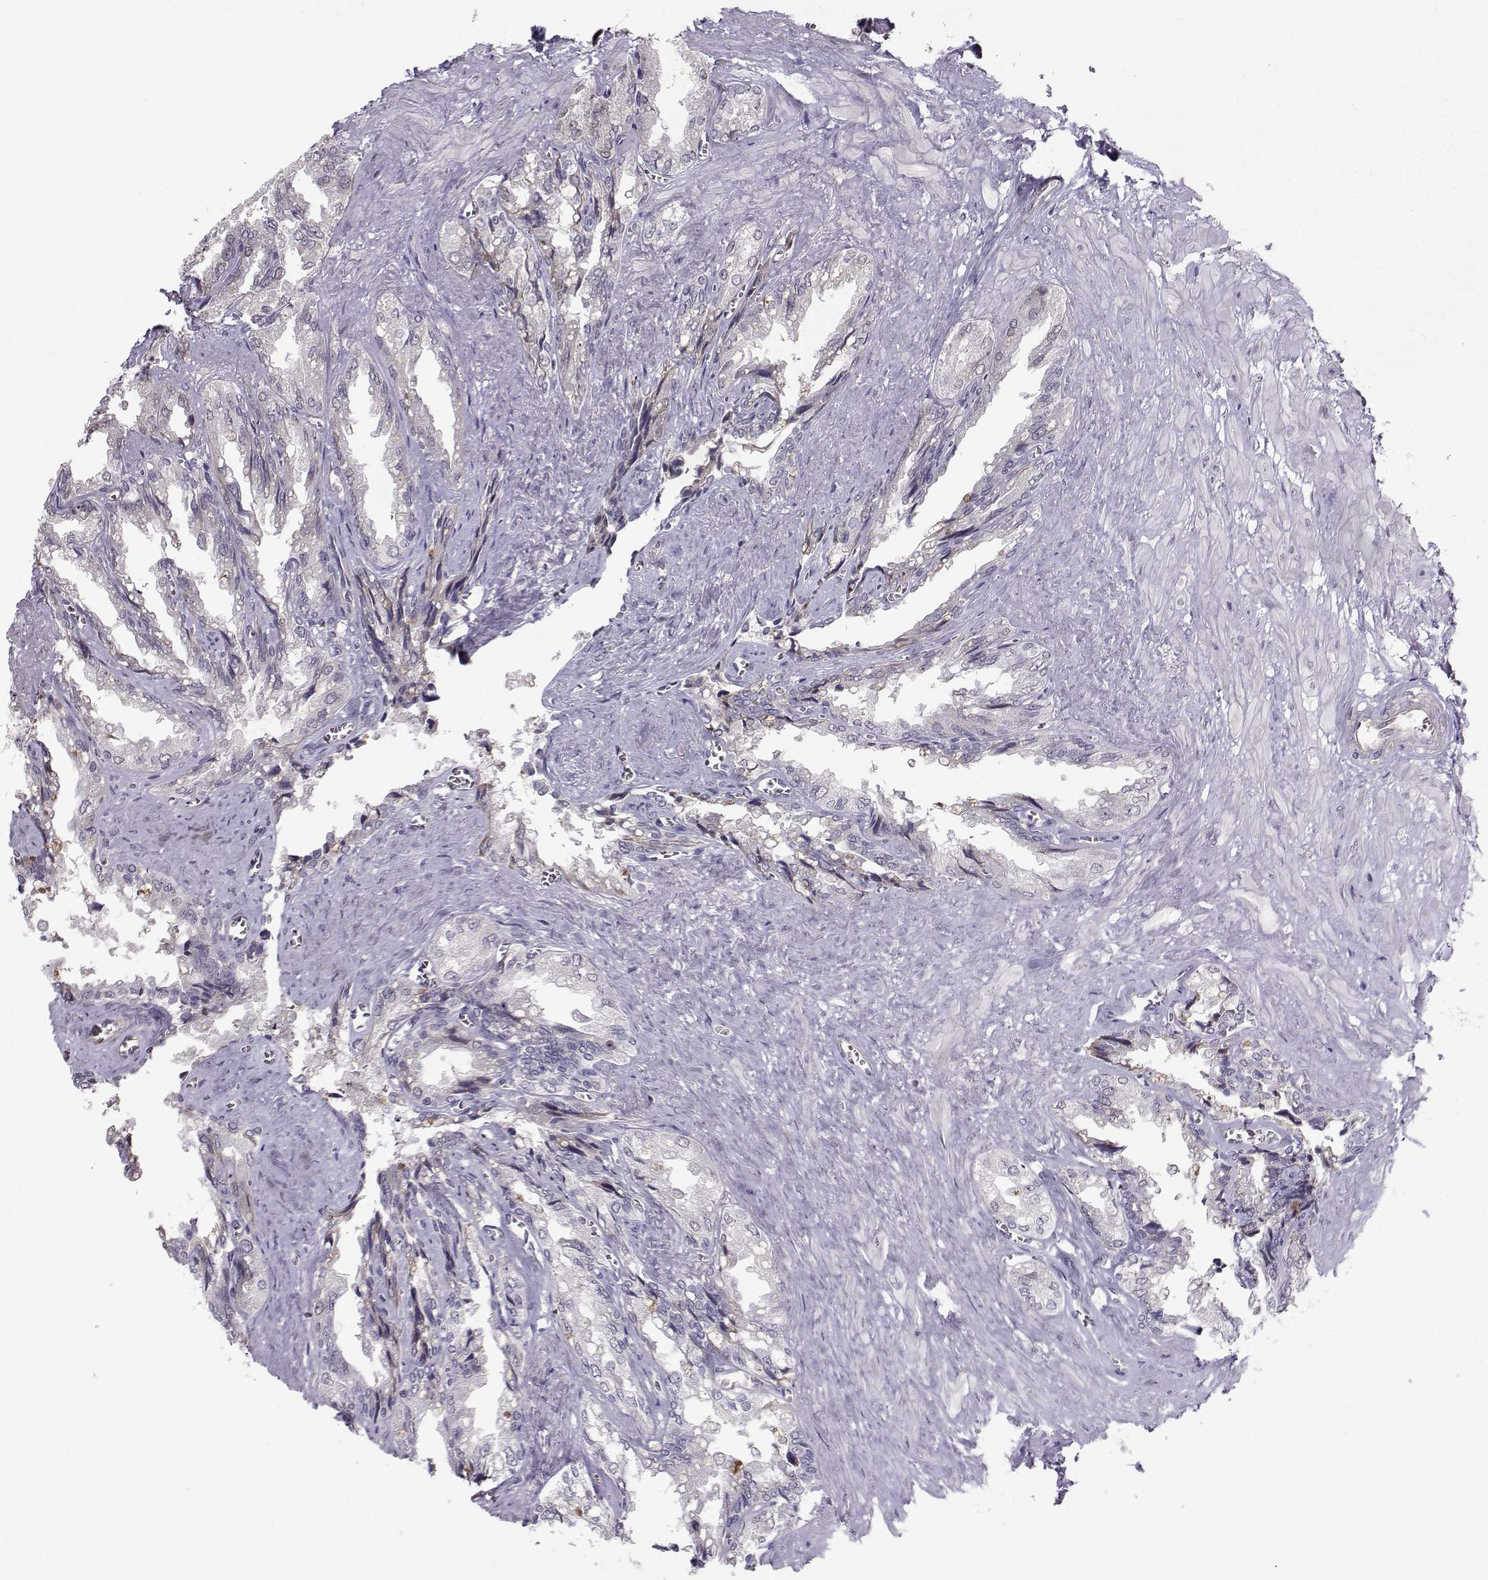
{"staining": {"intensity": "negative", "quantity": "none", "location": "none"}, "tissue": "seminal vesicle", "cell_type": "Glandular cells", "image_type": "normal", "snomed": [{"axis": "morphology", "description": "Normal tissue, NOS"}, {"axis": "topography", "description": "Seminal veicle"}], "caption": "This is an immunohistochemistry (IHC) image of unremarkable human seminal vesicle. There is no staining in glandular cells.", "gene": "TSPYL5", "patient": {"sex": "male", "age": 67}}